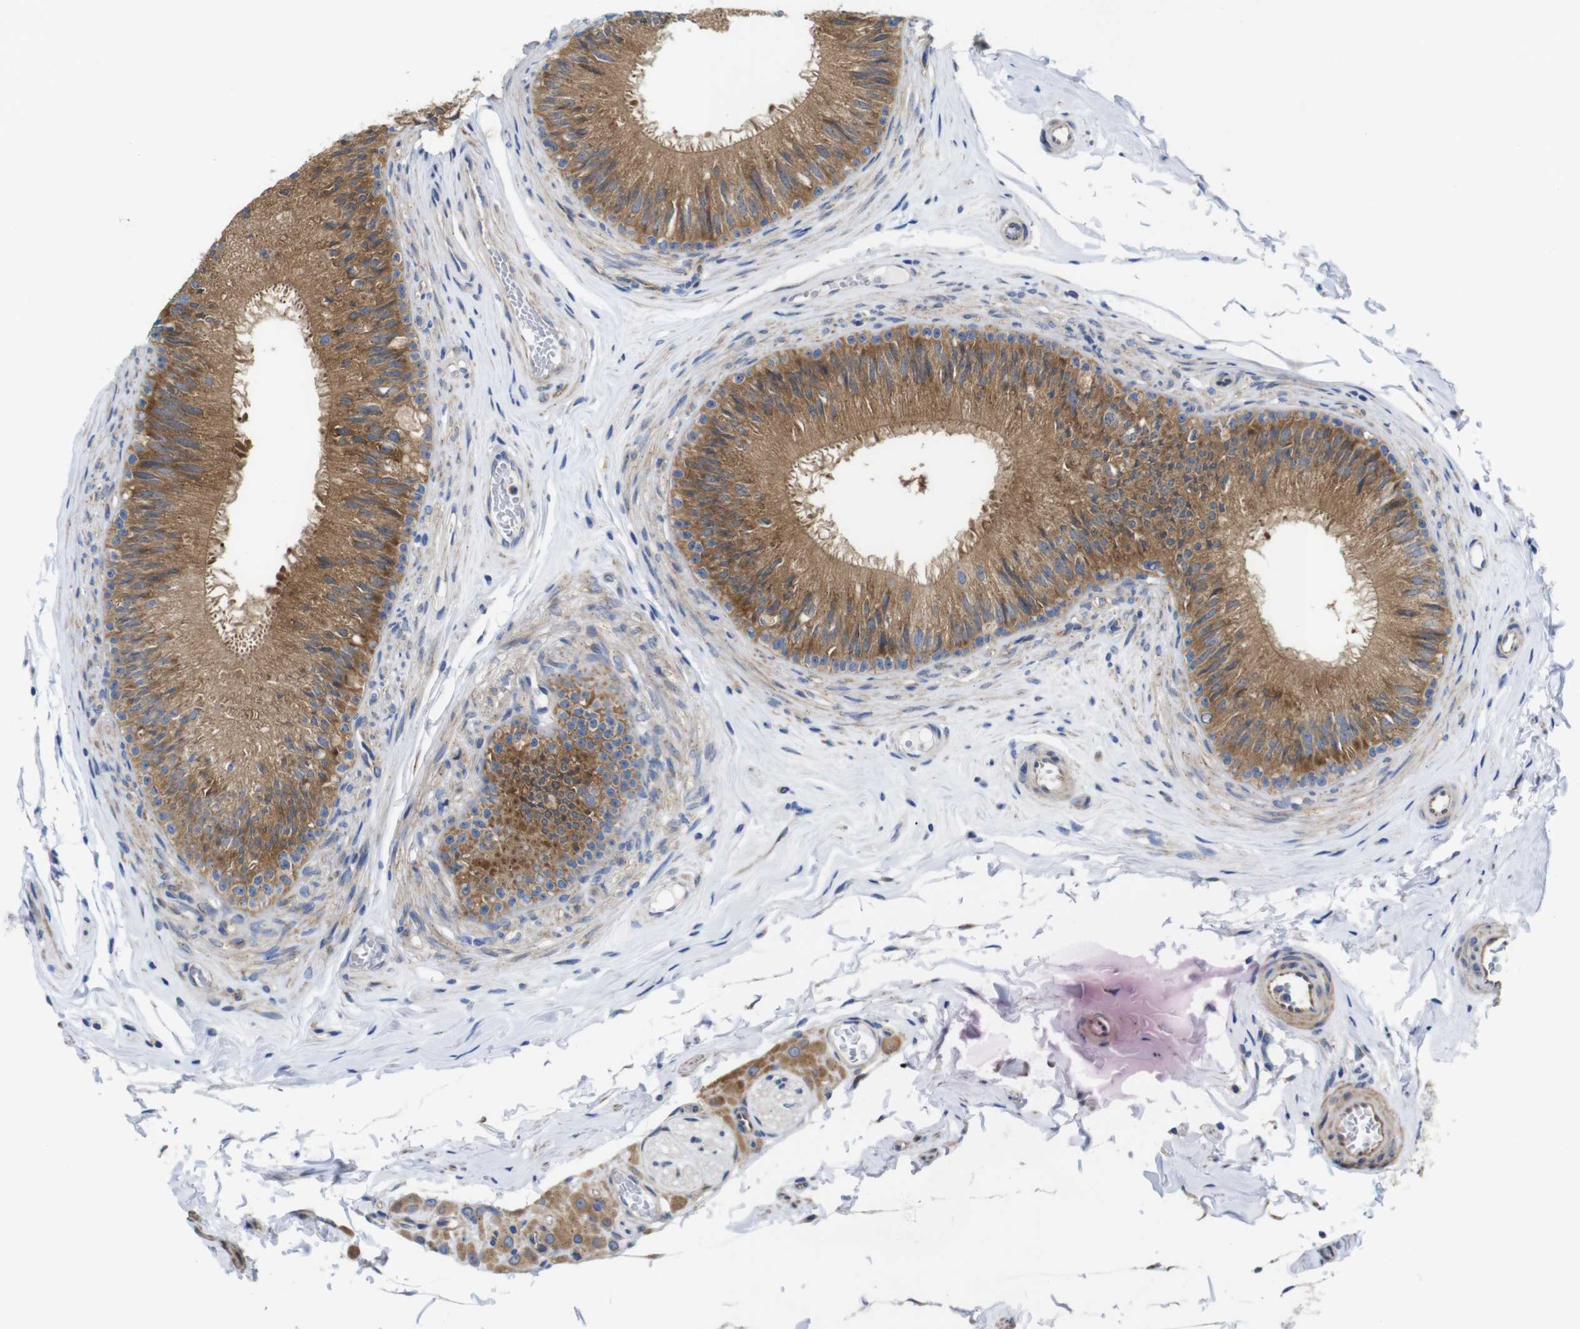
{"staining": {"intensity": "strong", "quantity": ">75%", "location": "cytoplasmic/membranous"}, "tissue": "epididymis", "cell_type": "Glandular cells", "image_type": "normal", "snomed": [{"axis": "morphology", "description": "Normal tissue, NOS"}, {"axis": "topography", "description": "Testis"}, {"axis": "topography", "description": "Epididymis"}], "caption": "Immunohistochemical staining of normal human epididymis reveals strong cytoplasmic/membranous protein positivity in about >75% of glandular cells.", "gene": "DDRGK1", "patient": {"sex": "male", "age": 36}}